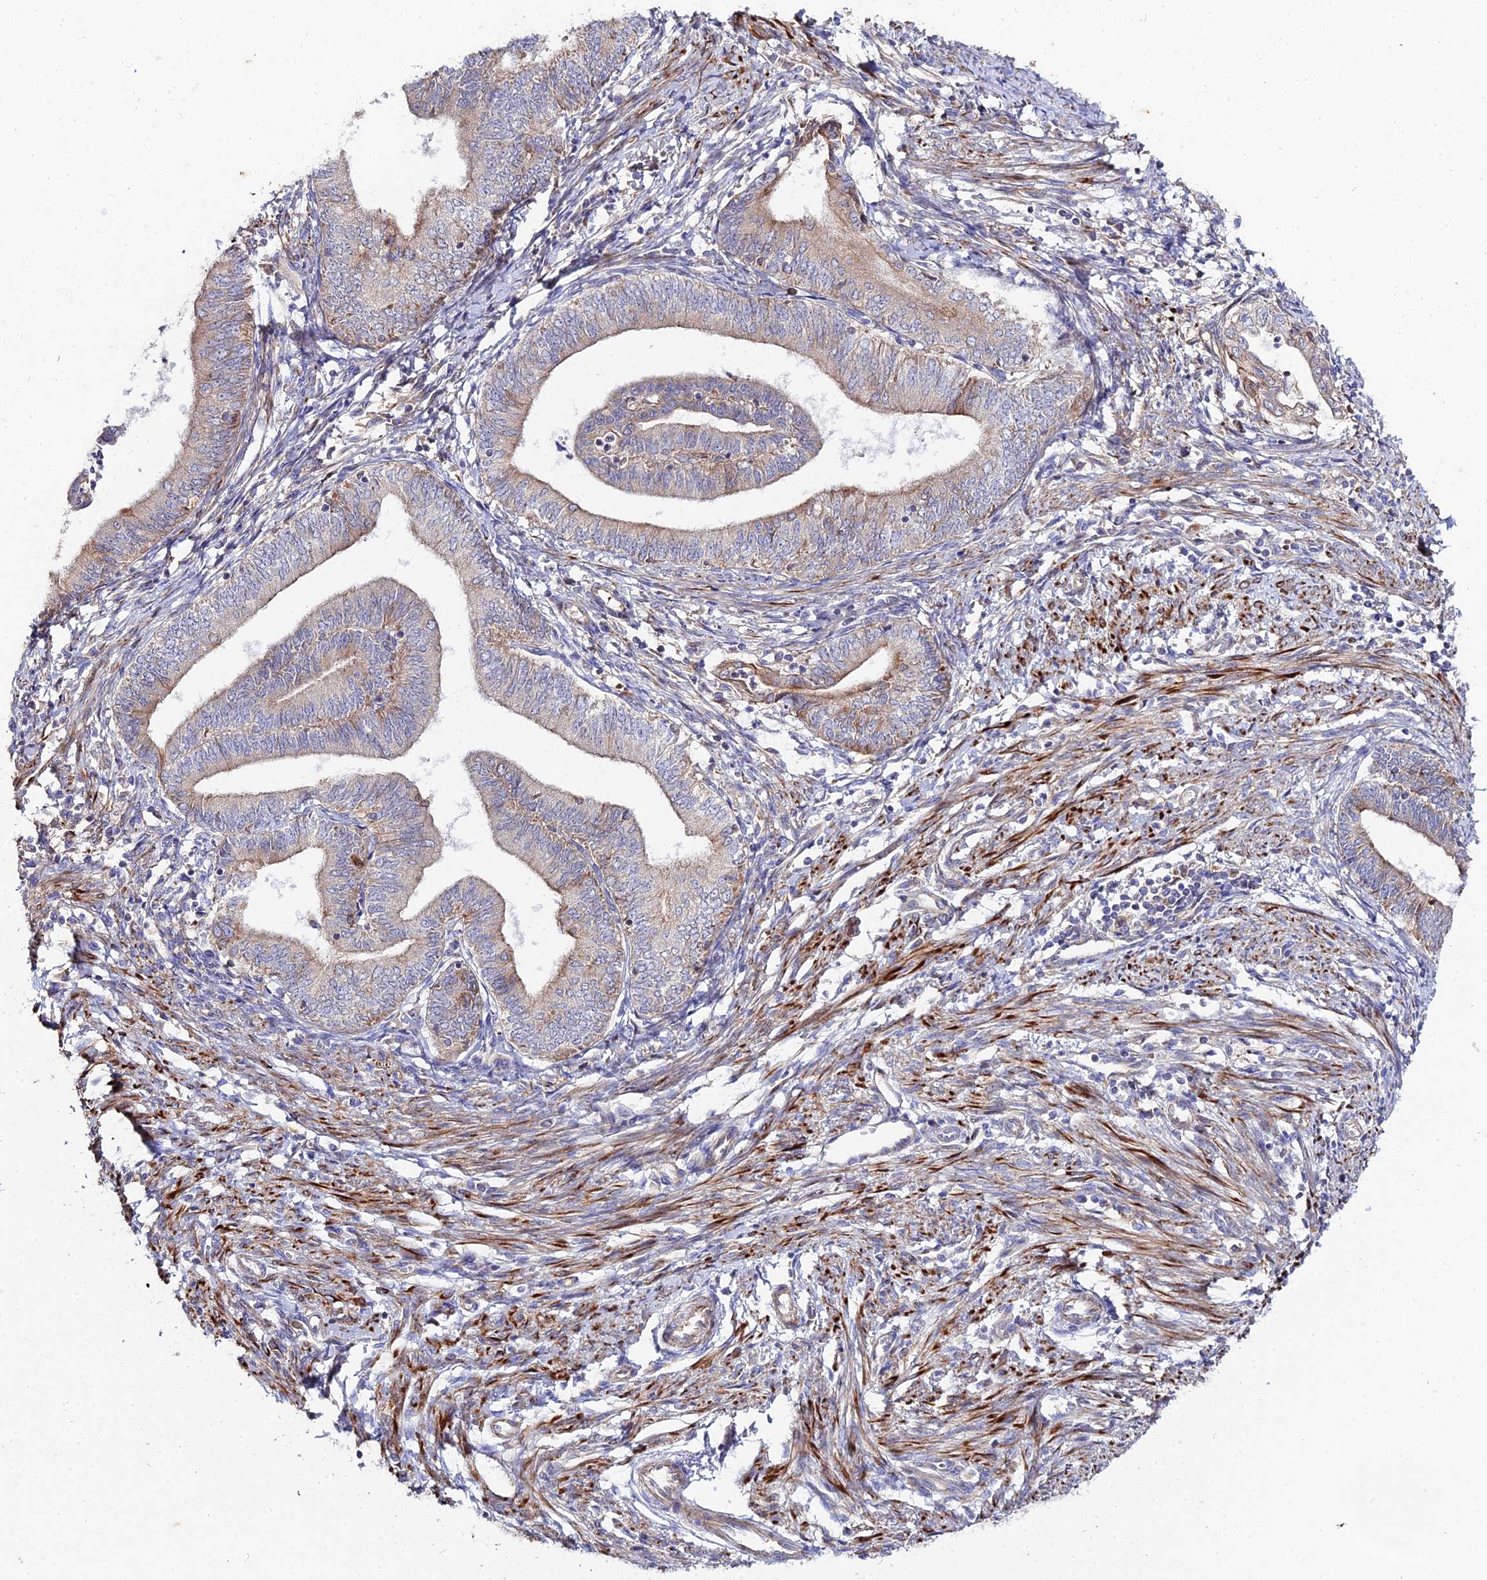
{"staining": {"intensity": "moderate", "quantity": "<25%", "location": "cytoplasmic/membranous"}, "tissue": "endometrial cancer", "cell_type": "Tumor cells", "image_type": "cancer", "snomed": [{"axis": "morphology", "description": "Adenocarcinoma, NOS"}, {"axis": "topography", "description": "Endometrium"}], "caption": "About <25% of tumor cells in endometrial adenocarcinoma demonstrate moderate cytoplasmic/membranous protein expression as visualized by brown immunohistochemical staining.", "gene": "ARL6IP1", "patient": {"sex": "female", "age": 66}}